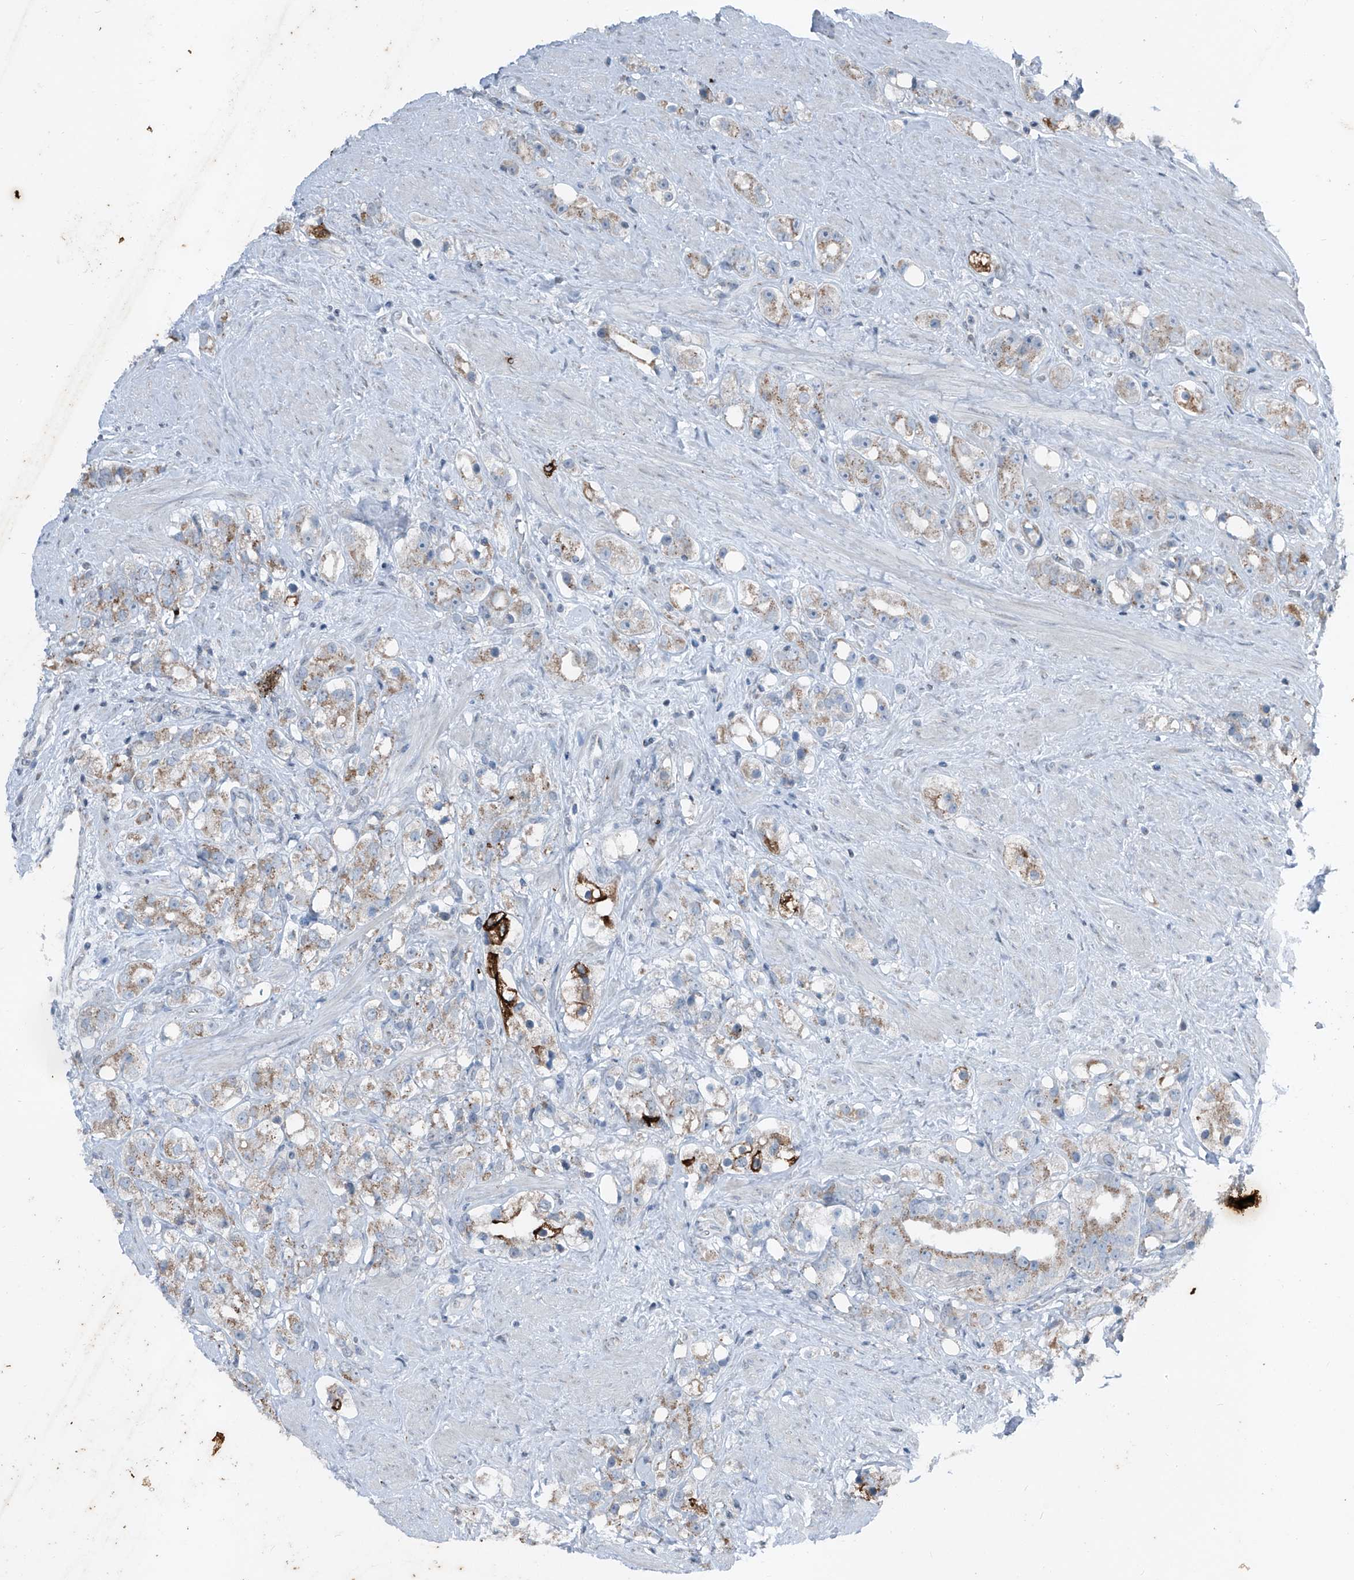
{"staining": {"intensity": "weak", "quantity": ">75%", "location": "cytoplasmic/membranous"}, "tissue": "prostate cancer", "cell_type": "Tumor cells", "image_type": "cancer", "snomed": [{"axis": "morphology", "description": "Adenocarcinoma, NOS"}, {"axis": "topography", "description": "Prostate"}], "caption": "This photomicrograph exhibits immunohistochemistry (IHC) staining of prostate cancer (adenocarcinoma), with low weak cytoplasmic/membranous staining in approximately >75% of tumor cells.", "gene": "DYRK1B", "patient": {"sex": "male", "age": 79}}